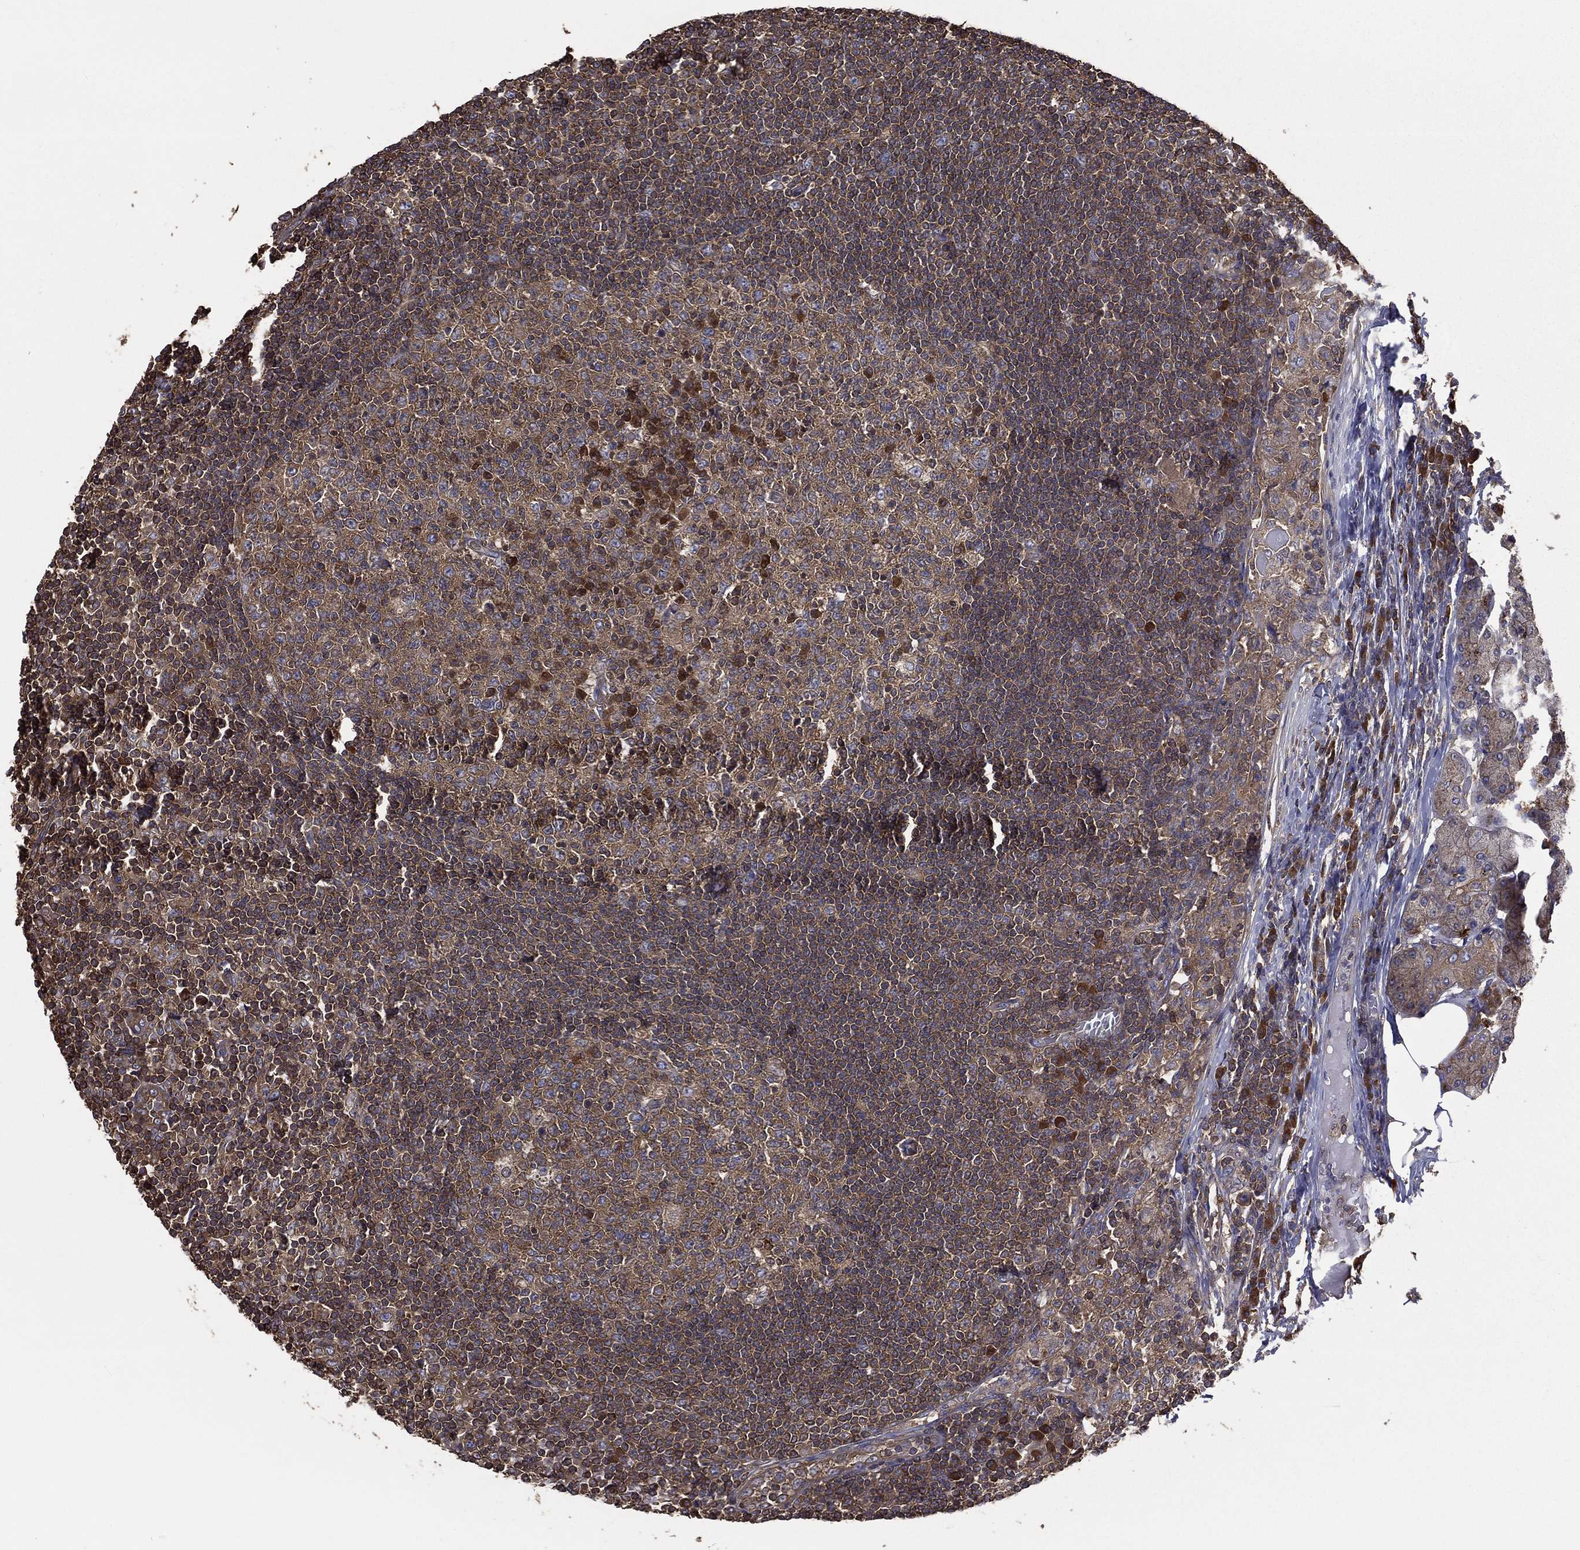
{"staining": {"intensity": "strong", "quantity": "<25%", "location": "cytoplasmic/membranous"}, "tissue": "lymph node", "cell_type": "Germinal center cells", "image_type": "normal", "snomed": [{"axis": "morphology", "description": "Normal tissue, NOS"}, {"axis": "topography", "description": "Lymph node"}, {"axis": "topography", "description": "Salivary gland"}], "caption": "Immunohistochemistry (DAB) staining of benign lymph node demonstrates strong cytoplasmic/membranous protein positivity in about <25% of germinal center cells. (Stains: DAB in brown, nuclei in blue, Microscopy: brightfield microscopy at high magnification).", "gene": "SARS1", "patient": {"sex": "male", "age": 83}}